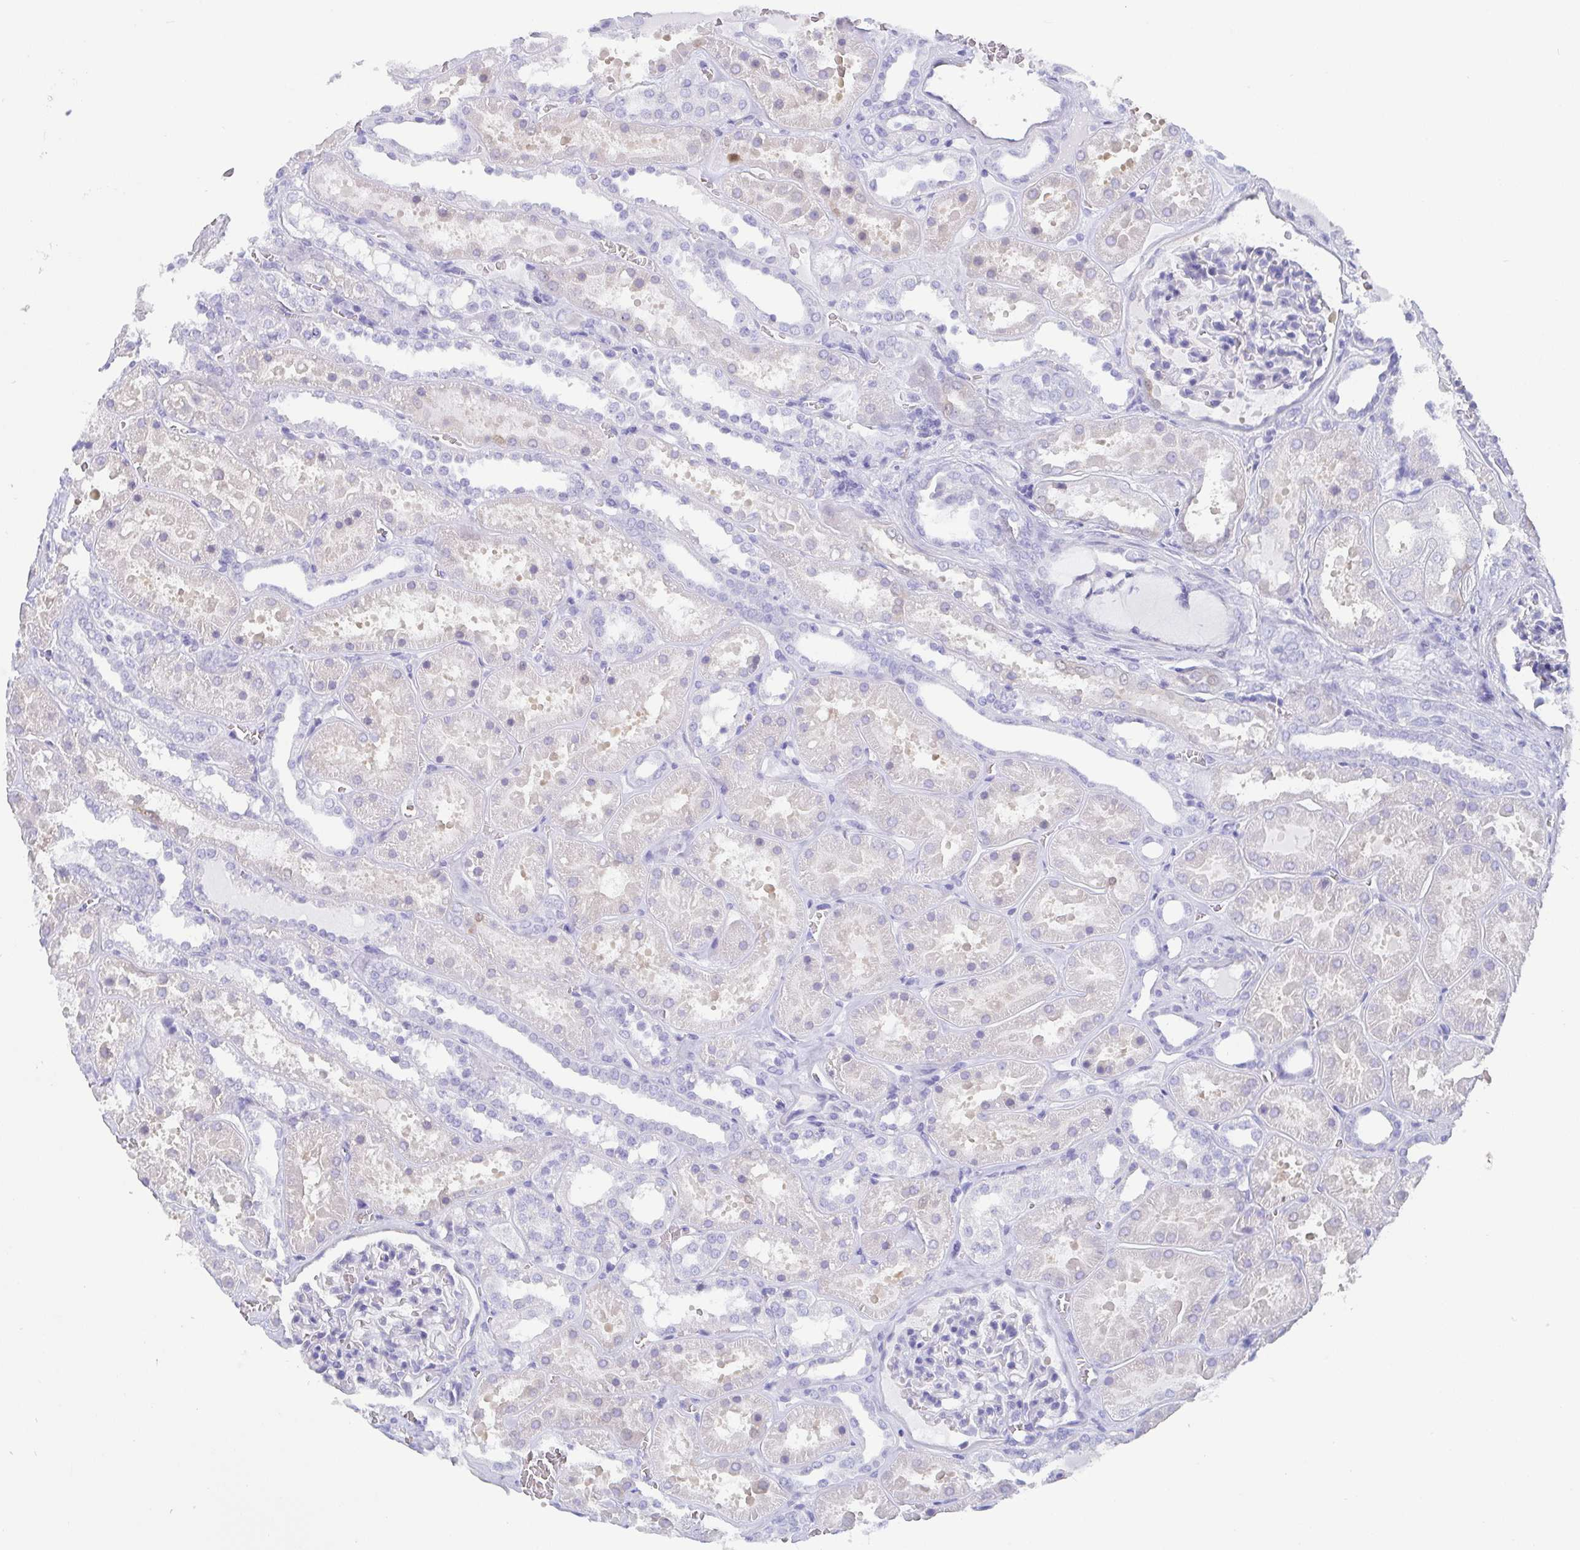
{"staining": {"intensity": "negative", "quantity": "none", "location": "none"}, "tissue": "kidney", "cell_type": "Cells in glomeruli", "image_type": "normal", "snomed": [{"axis": "morphology", "description": "Normal tissue, NOS"}, {"axis": "topography", "description": "Kidney"}], "caption": "Cells in glomeruli are negative for protein expression in unremarkable human kidney. (DAB (3,3'-diaminobenzidine) IHC, high magnification).", "gene": "SCGN", "patient": {"sex": "female", "age": 41}}